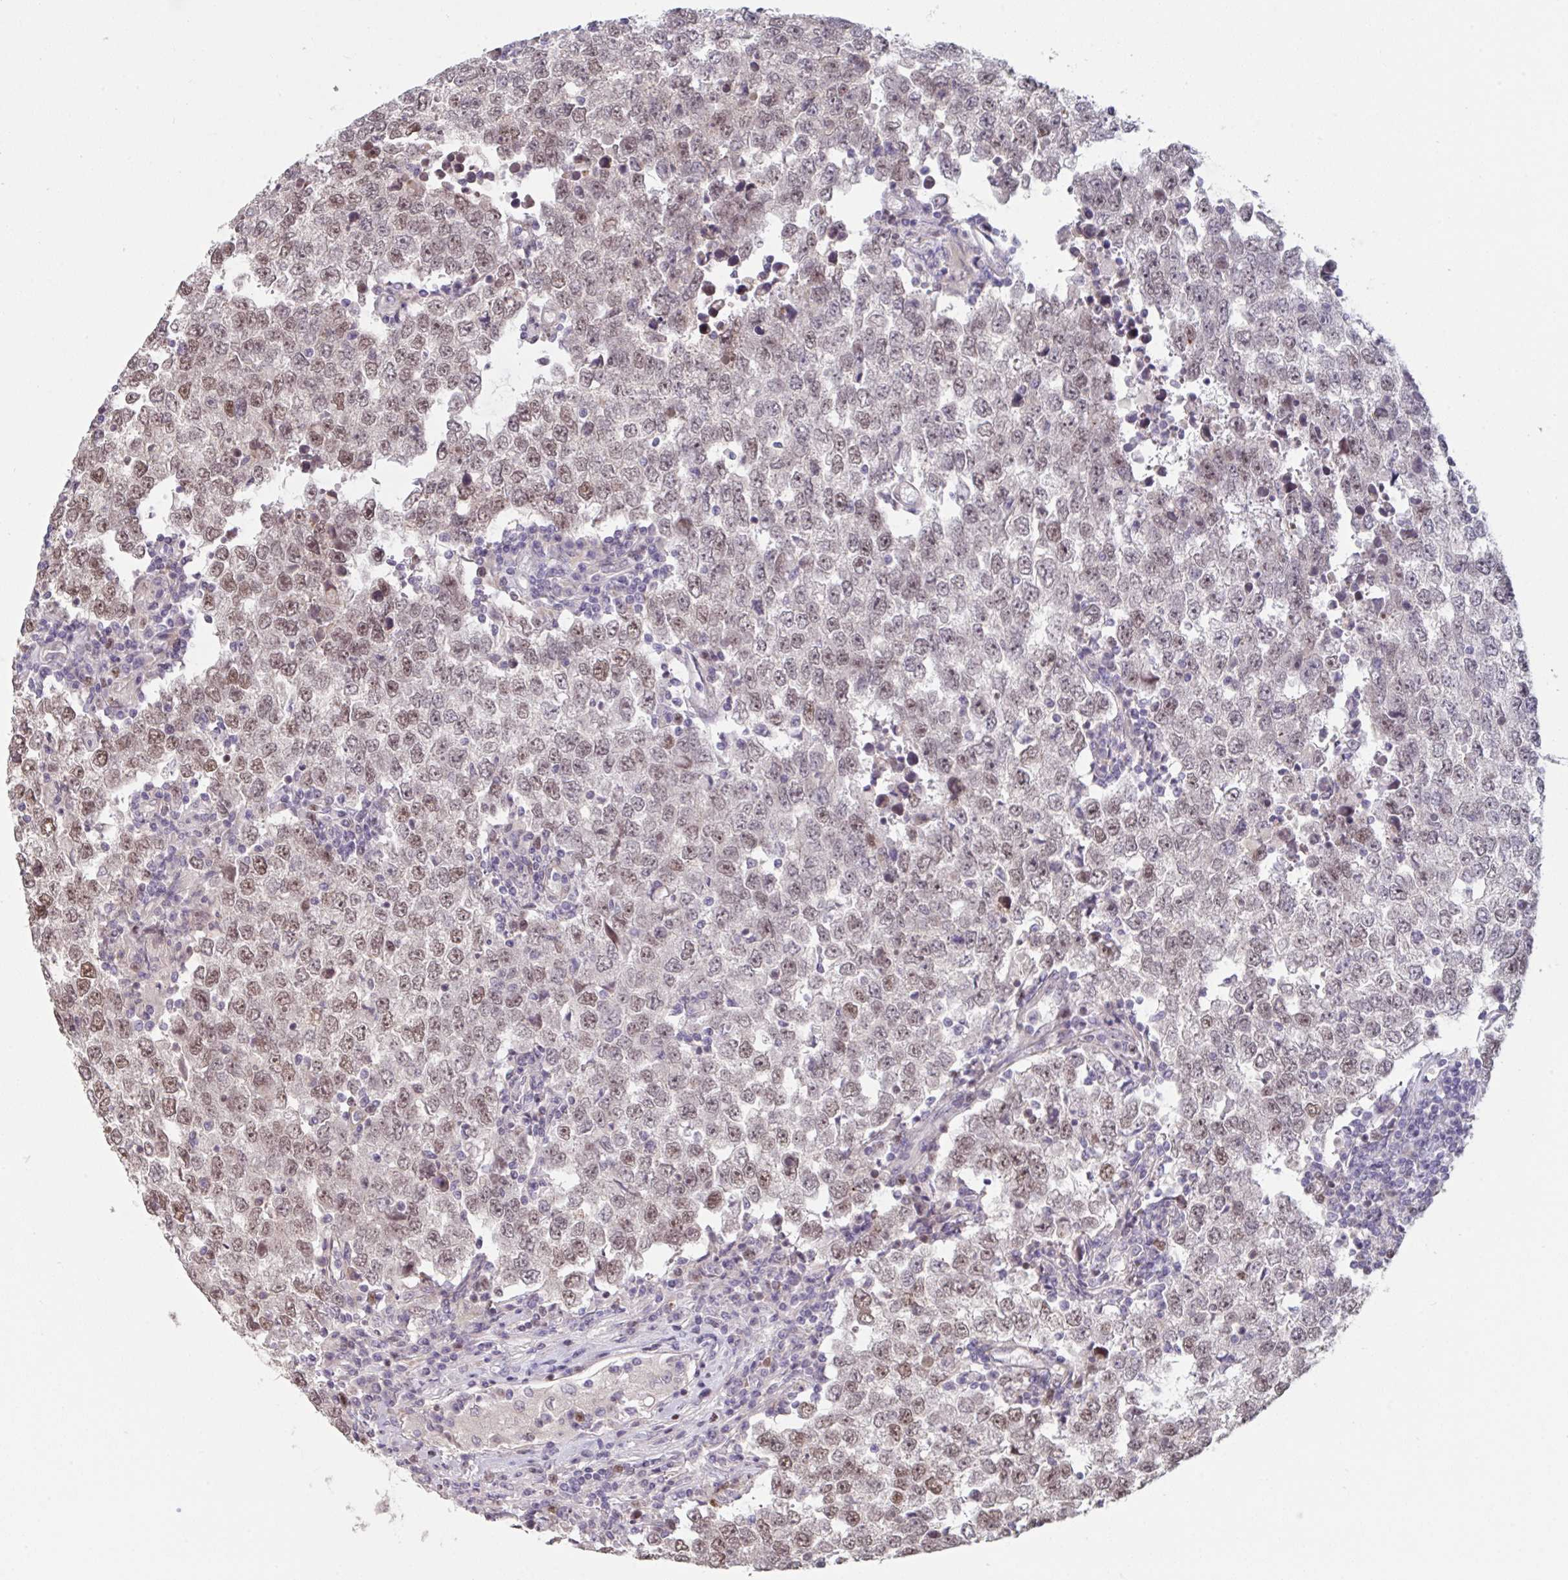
{"staining": {"intensity": "moderate", "quantity": "25%-75%", "location": "nuclear"}, "tissue": "testis cancer", "cell_type": "Tumor cells", "image_type": "cancer", "snomed": [{"axis": "morphology", "description": "Seminoma, NOS"}, {"axis": "morphology", "description": "Carcinoma, Embryonal, NOS"}, {"axis": "topography", "description": "Testis"}], "caption": "Embryonal carcinoma (testis) stained with a brown dye shows moderate nuclear positive staining in approximately 25%-75% of tumor cells.", "gene": "IPO5", "patient": {"sex": "male", "age": 28}}